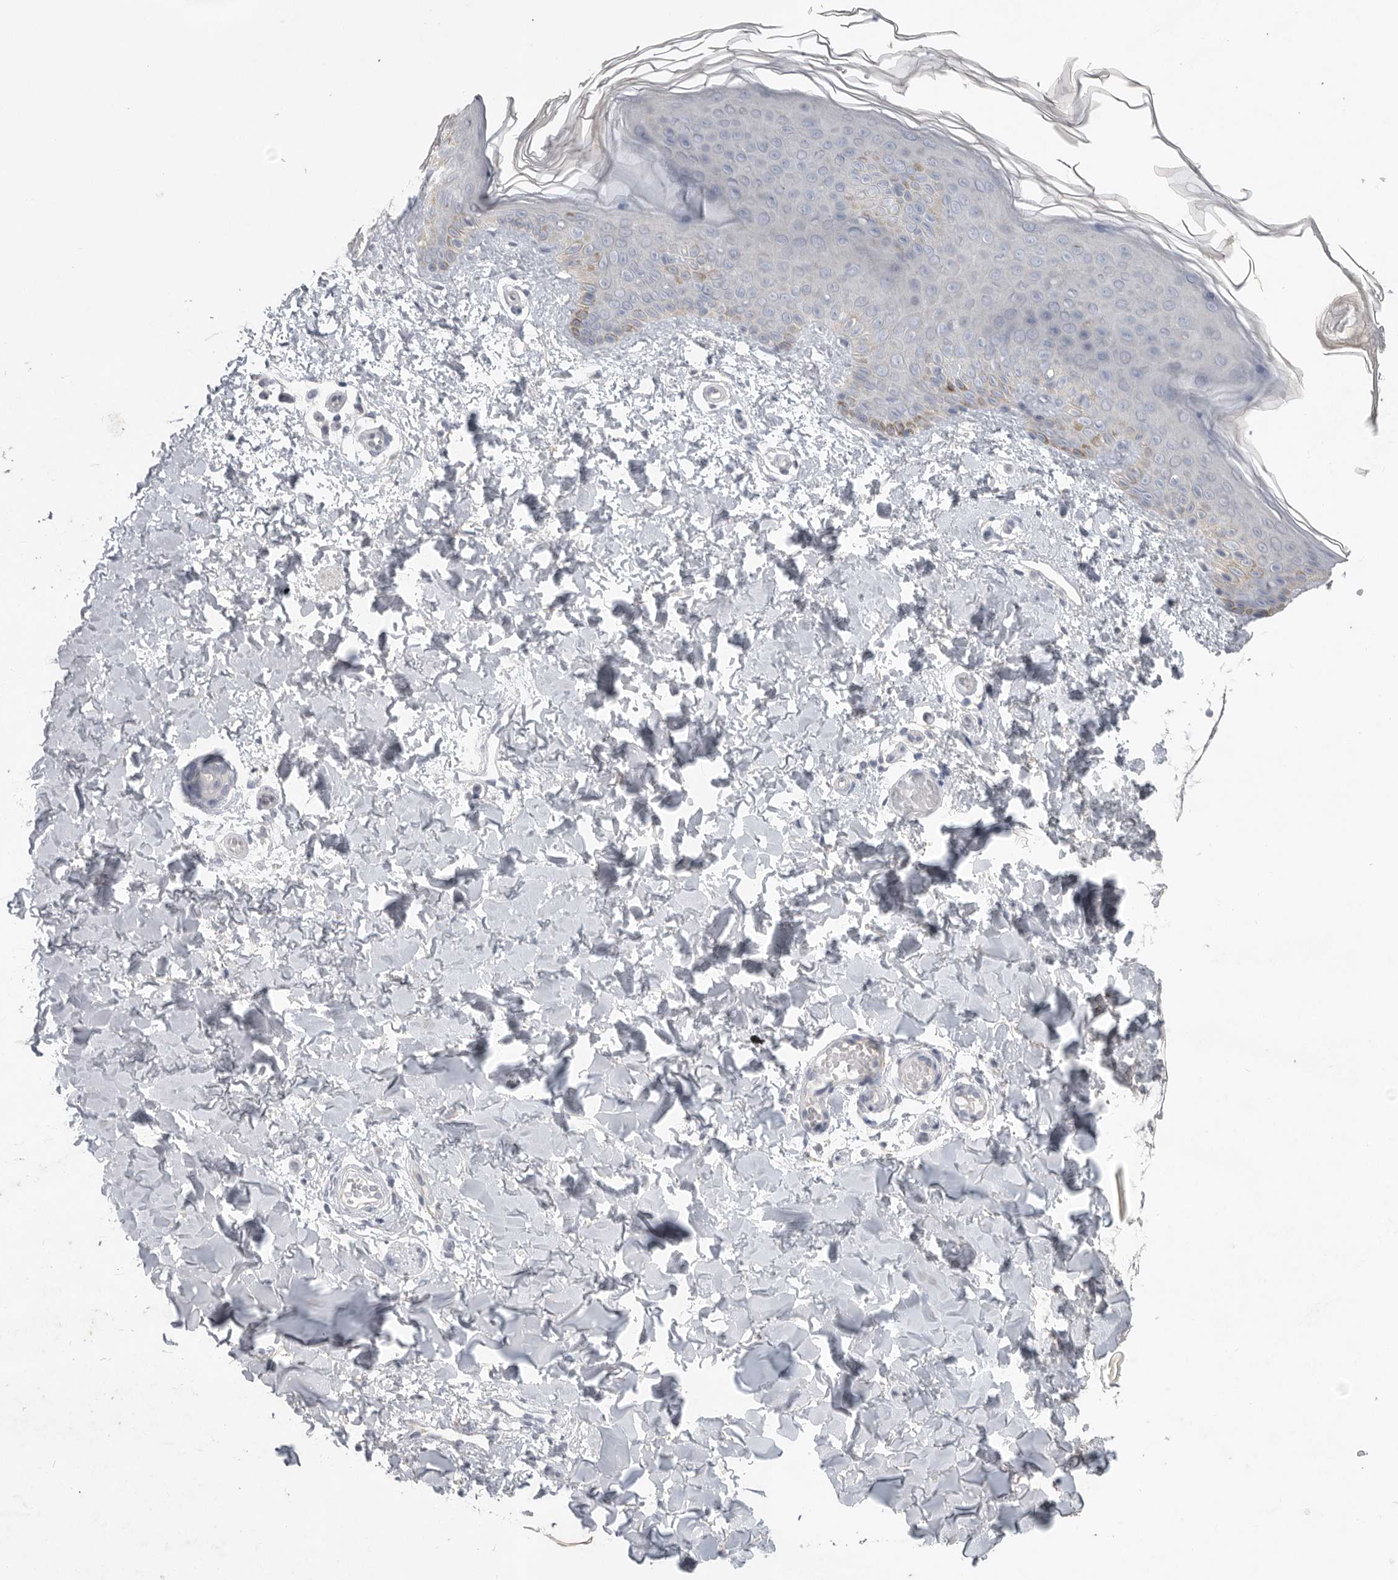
{"staining": {"intensity": "negative", "quantity": "none", "location": "none"}, "tissue": "skin", "cell_type": "Fibroblasts", "image_type": "normal", "snomed": [{"axis": "morphology", "description": "Normal tissue, NOS"}, {"axis": "morphology", "description": "Neoplasm, benign, NOS"}, {"axis": "topography", "description": "Skin"}, {"axis": "topography", "description": "Soft tissue"}], "caption": "Micrograph shows no protein positivity in fibroblasts of benign skin. The staining is performed using DAB (3,3'-diaminobenzidine) brown chromogen with nuclei counter-stained in using hematoxylin.", "gene": "REG4", "patient": {"sex": "male", "age": 26}}